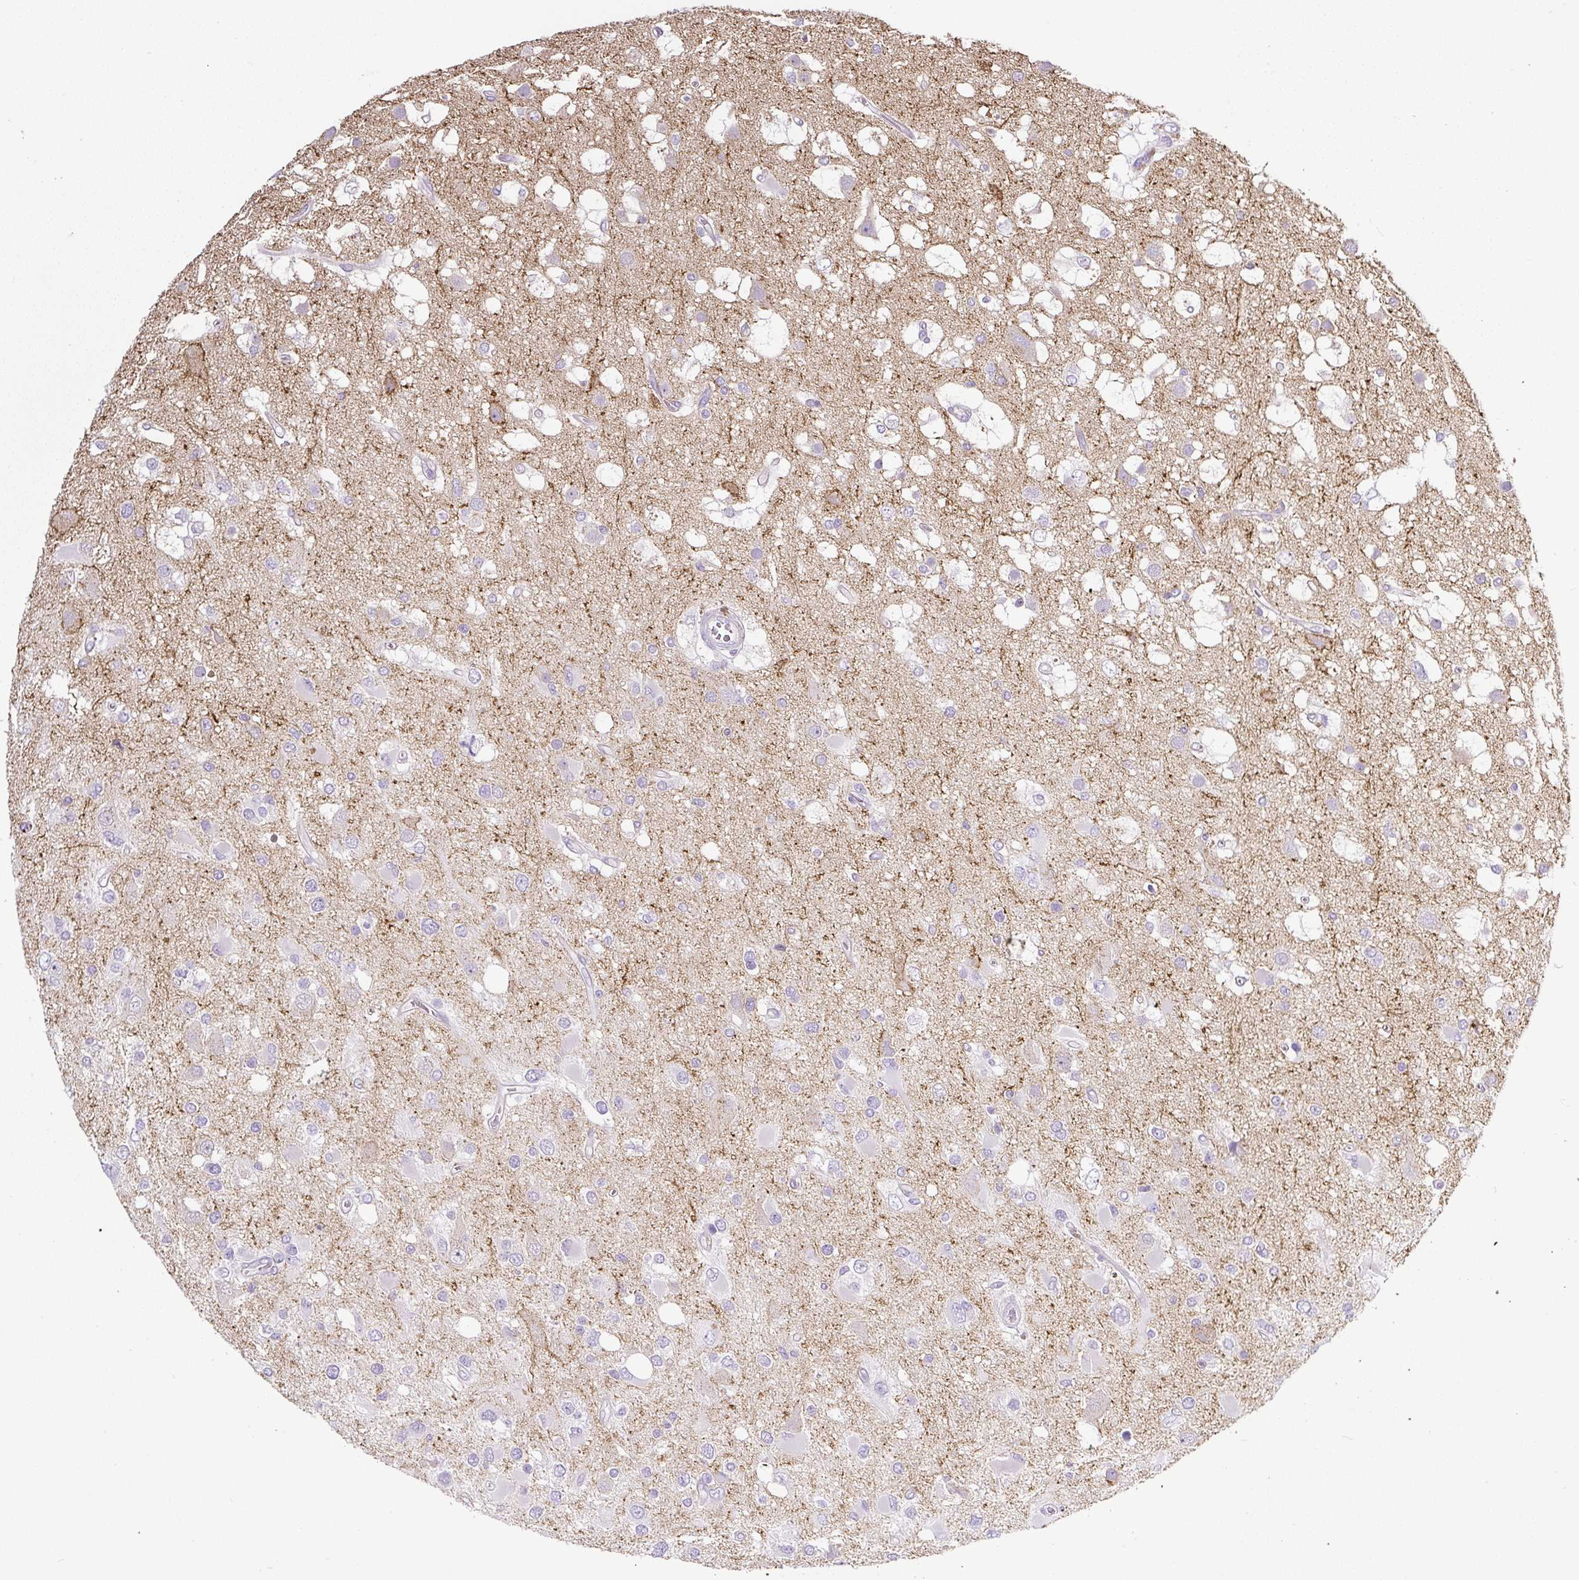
{"staining": {"intensity": "negative", "quantity": "none", "location": "none"}, "tissue": "glioma", "cell_type": "Tumor cells", "image_type": "cancer", "snomed": [{"axis": "morphology", "description": "Glioma, malignant, High grade"}, {"axis": "topography", "description": "Brain"}], "caption": "DAB (3,3'-diaminobenzidine) immunohistochemical staining of malignant glioma (high-grade) demonstrates no significant positivity in tumor cells.", "gene": "HPS4", "patient": {"sex": "male", "age": 53}}